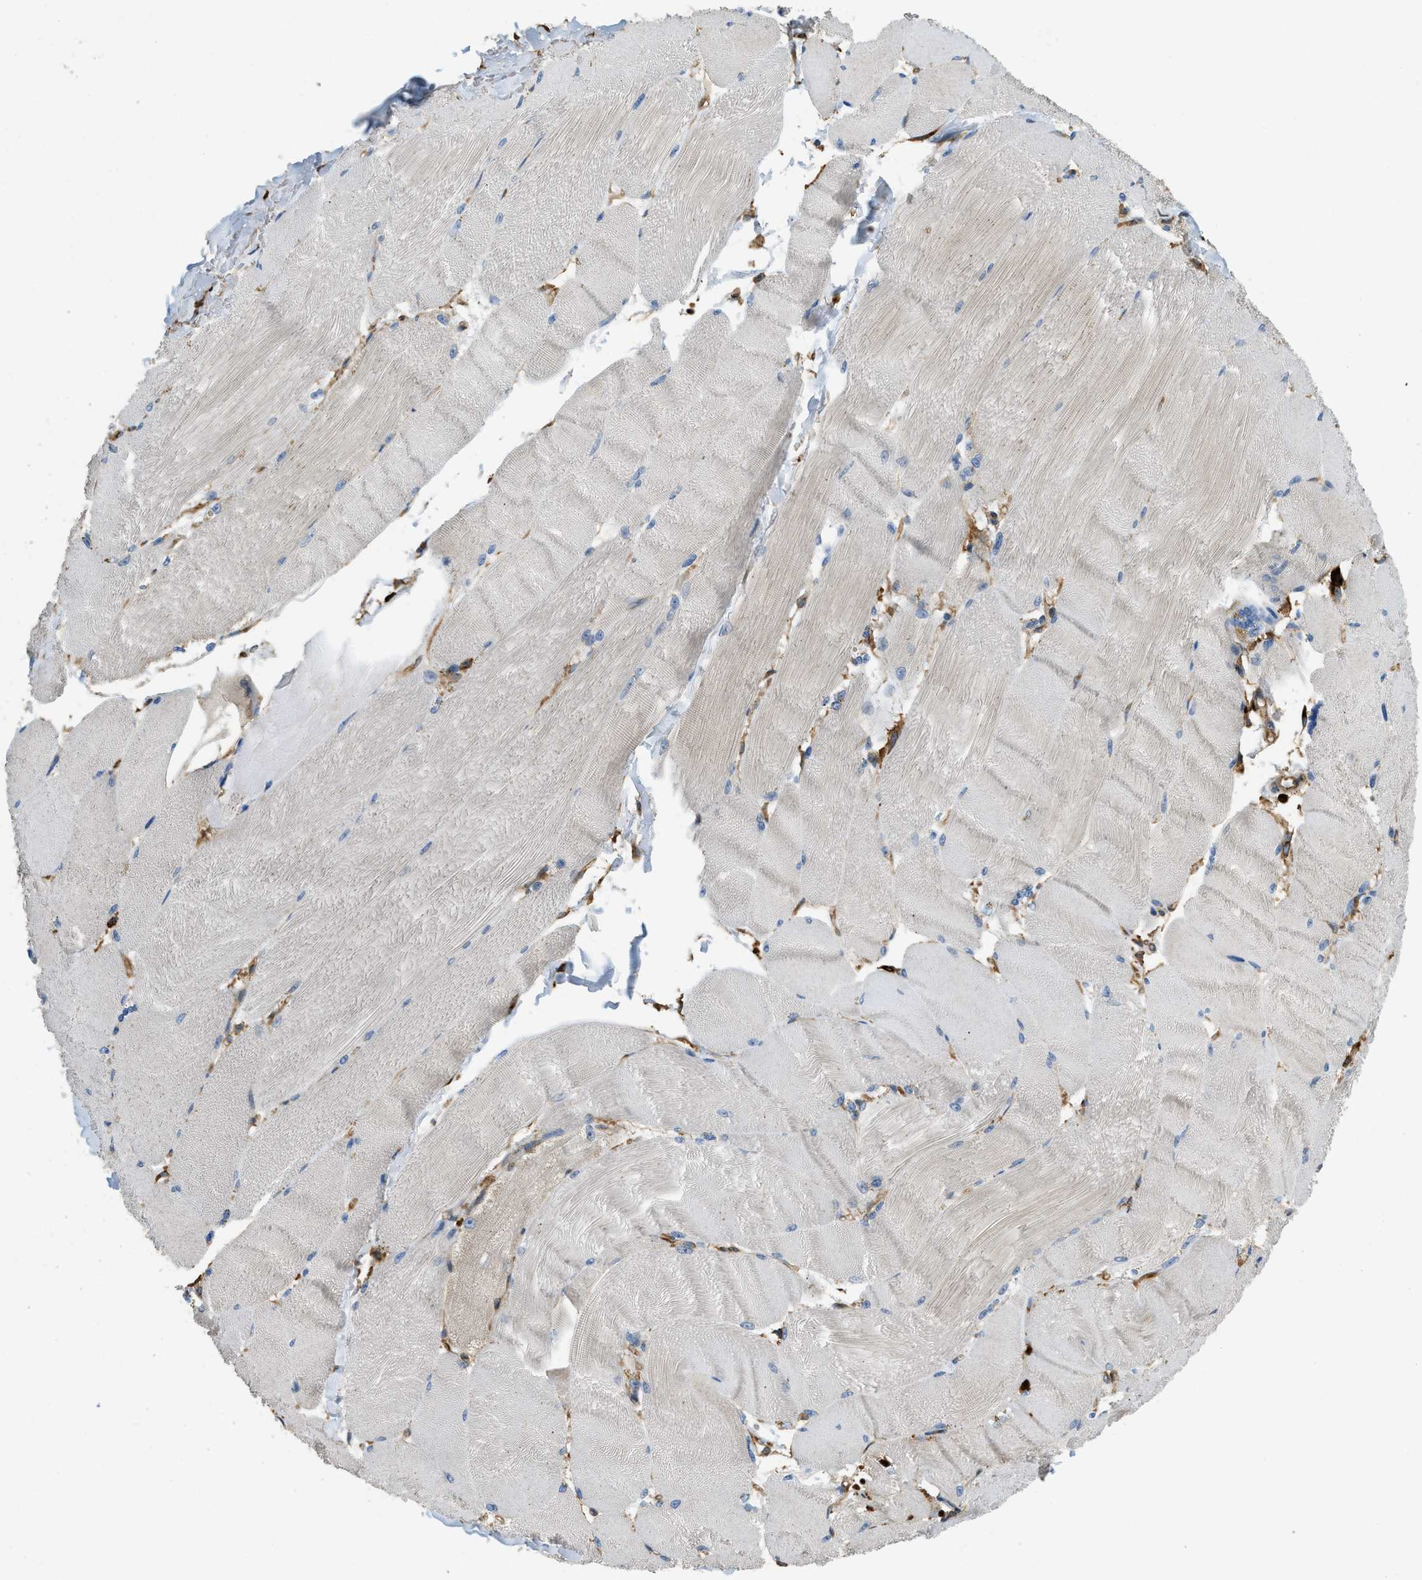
{"staining": {"intensity": "weak", "quantity": "<25%", "location": "cytoplasmic/membranous"}, "tissue": "skeletal muscle", "cell_type": "Myocytes", "image_type": "normal", "snomed": [{"axis": "morphology", "description": "Normal tissue, NOS"}, {"axis": "topography", "description": "Skin"}, {"axis": "topography", "description": "Skeletal muscle"}], "caption": "The micrograph demonstrates no staining of myocytes in unremarkable skeletal muscle.", "gene": "BAG4", "patient": {"sex": "male", "age": 83}}